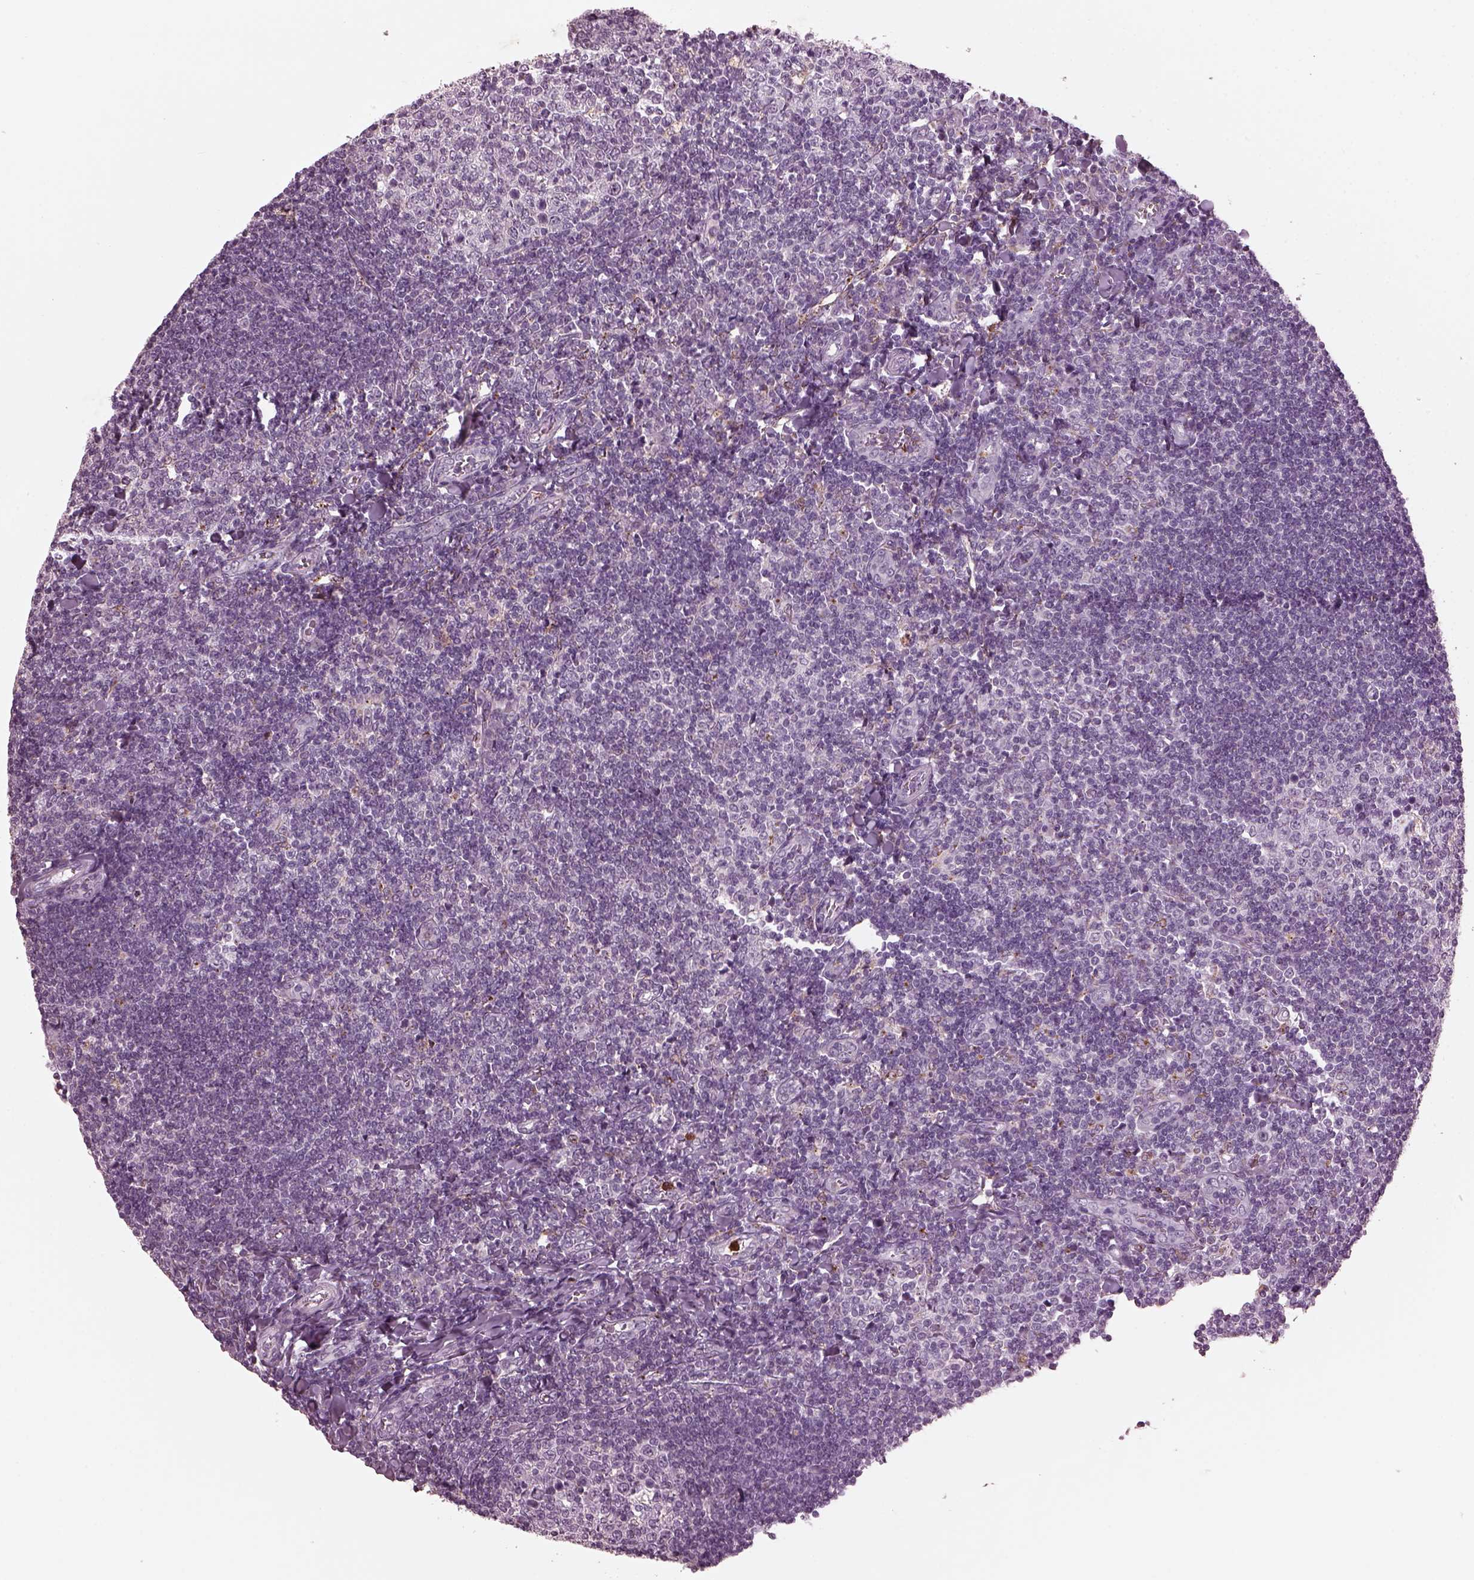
{"staining": {"intensity": "negative", "quantity": "none", "location": "none"}, "tissue": "tonsil", "cell_type": "Germinal center cells", "image_type": "normal", "snomed": [{"axis": "morphology", "description": "Normal tissue, NOS"}, {"axis": "topography", "description": "Tonsil"}], "caption": "IHC of benign tonsil shows no positivity in germinal center cells. (DAB (3,3'-diaminobenzidine) immunohistochemistry (IHC) visualized using brightfield microscopy, high magnification).", "gene": "SLAMF8", "patient": {"sex": "female", "age": 12}}